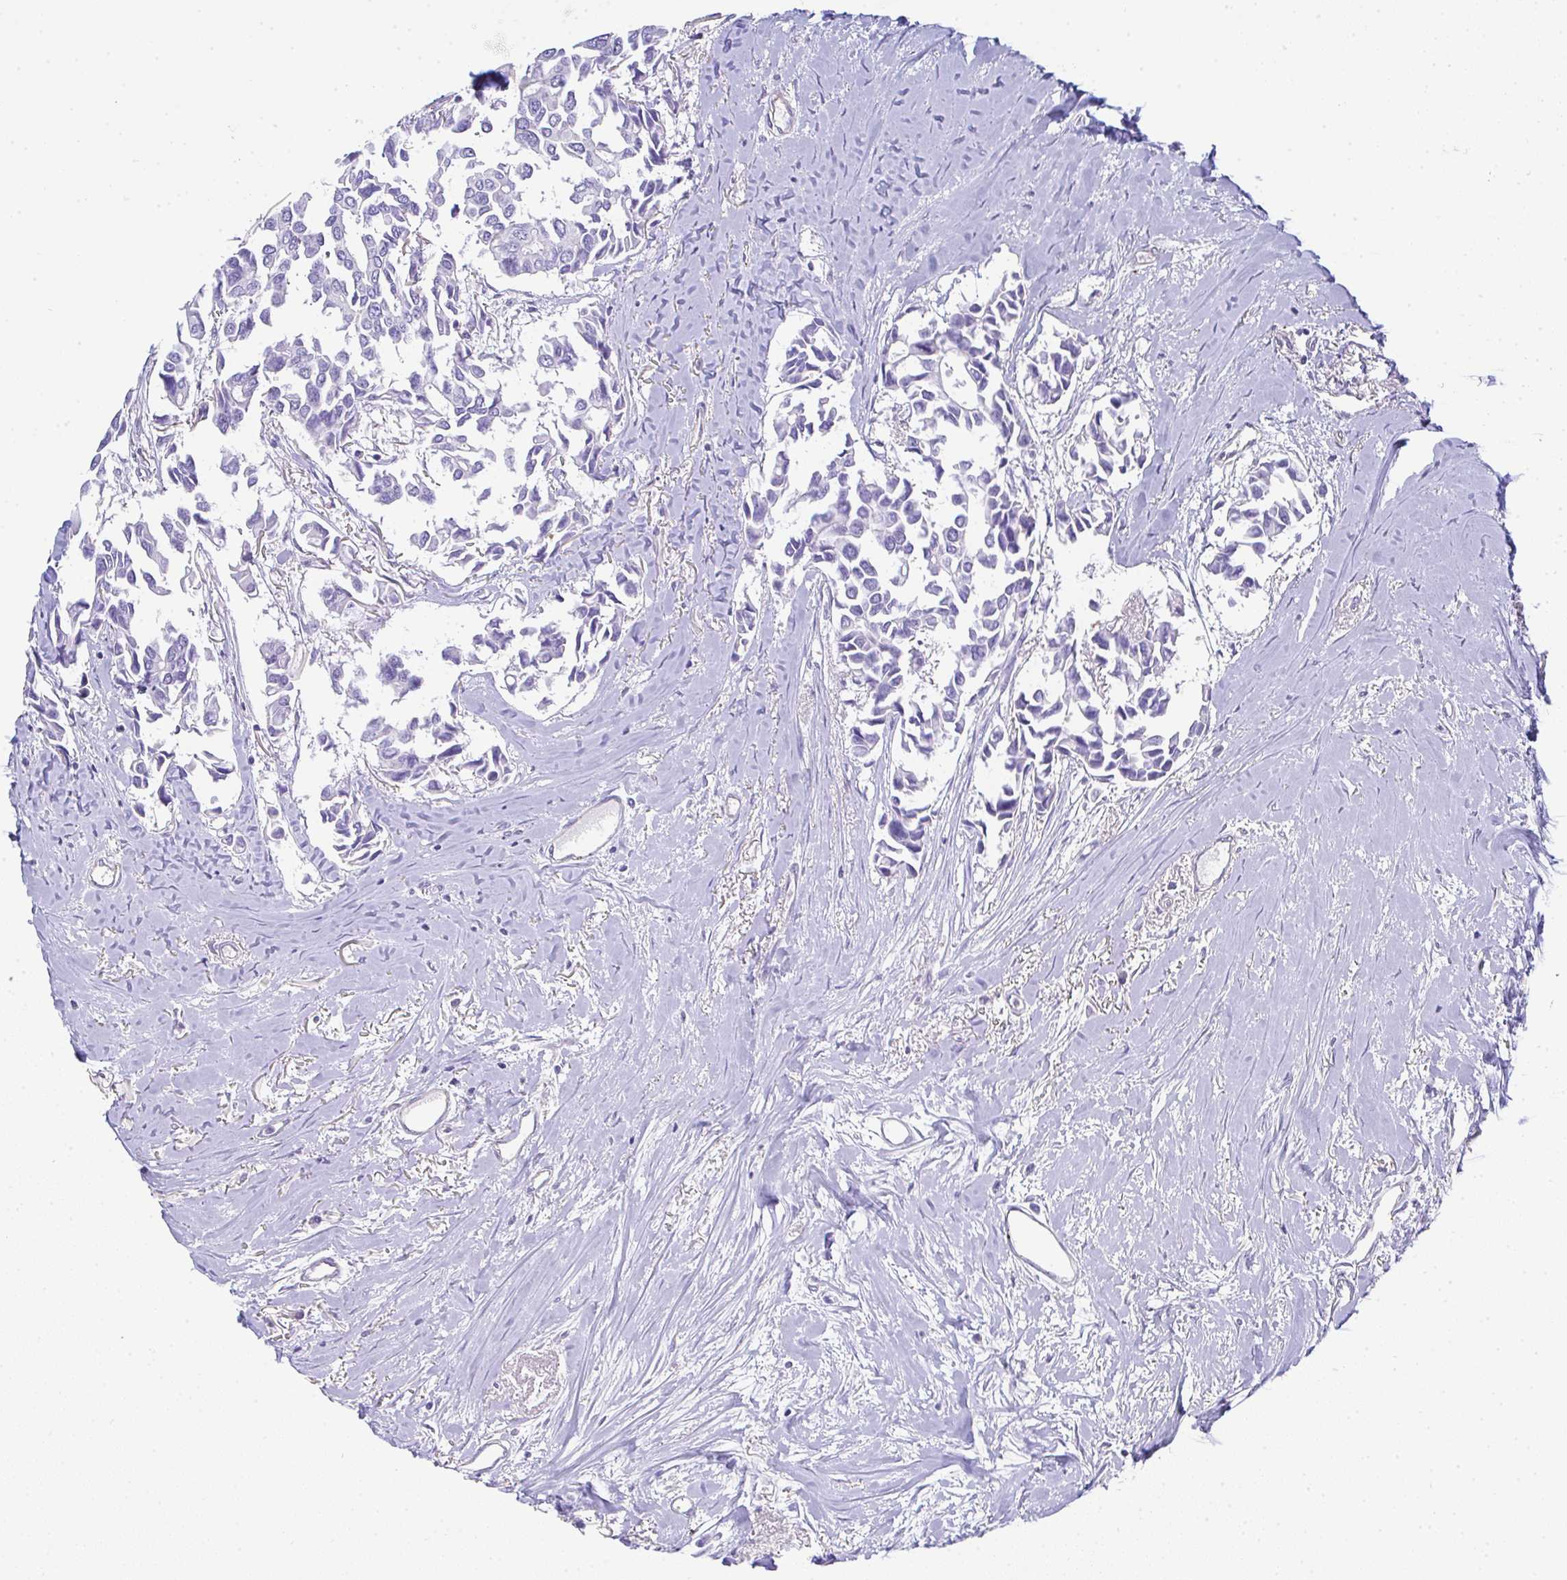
{"staining": {"intensity": "negative", "quantity": "none", "location": "none"}, "tissue": "breast cancer", "cell_type": "Tumor cells", "image_type": "cancer", "snomed": [{"axis": "morphology", "description": "Duct carcinoma"}, {"axis": "topography", "description": "Breast"}], "caption": "Protein analysis of invasive ductal carcinoma (breast) shows no significant expression in tumor cells.", "gene": "TNFAIP8", "patient": {"sex": "female", "age": 54}}